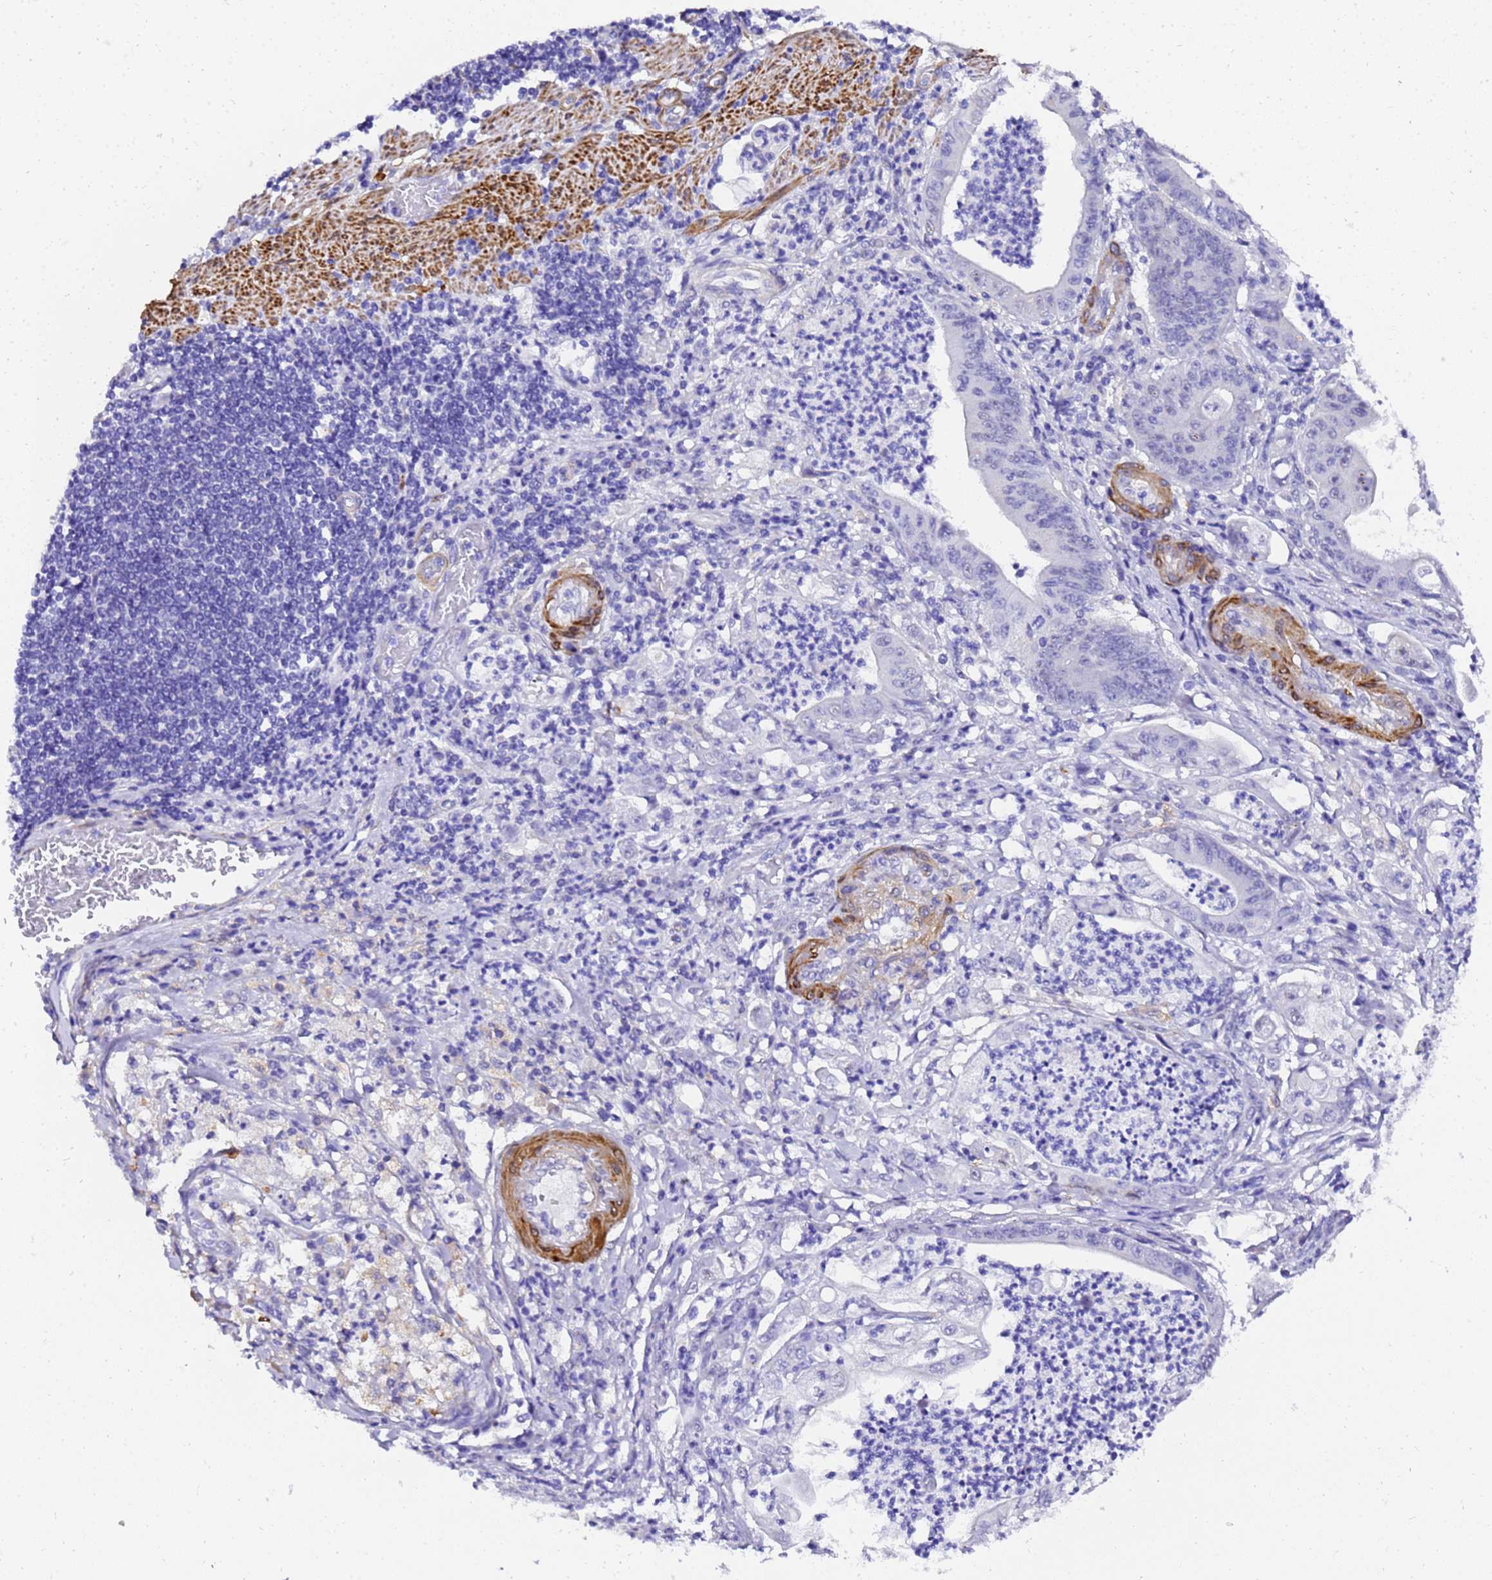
{"staining": {"intensity": "negative", "quantity": "none", "location": "none"}, "tissue": "stomach cancer", "cell_type": "Tumor cells", "image_type": "cancer", "snomed": [{"axis": "morphology", "description": "Adenocarcinoma, NOS"}, {"axis": "topography", "description": "Stomach"}], "caption": "A histopathology image of human stomach cancer (adenocarcinoma) is negative for staining in tumor cells.", "gene": "HSPB6", "patient": {"sex": "female", "age": 73}}